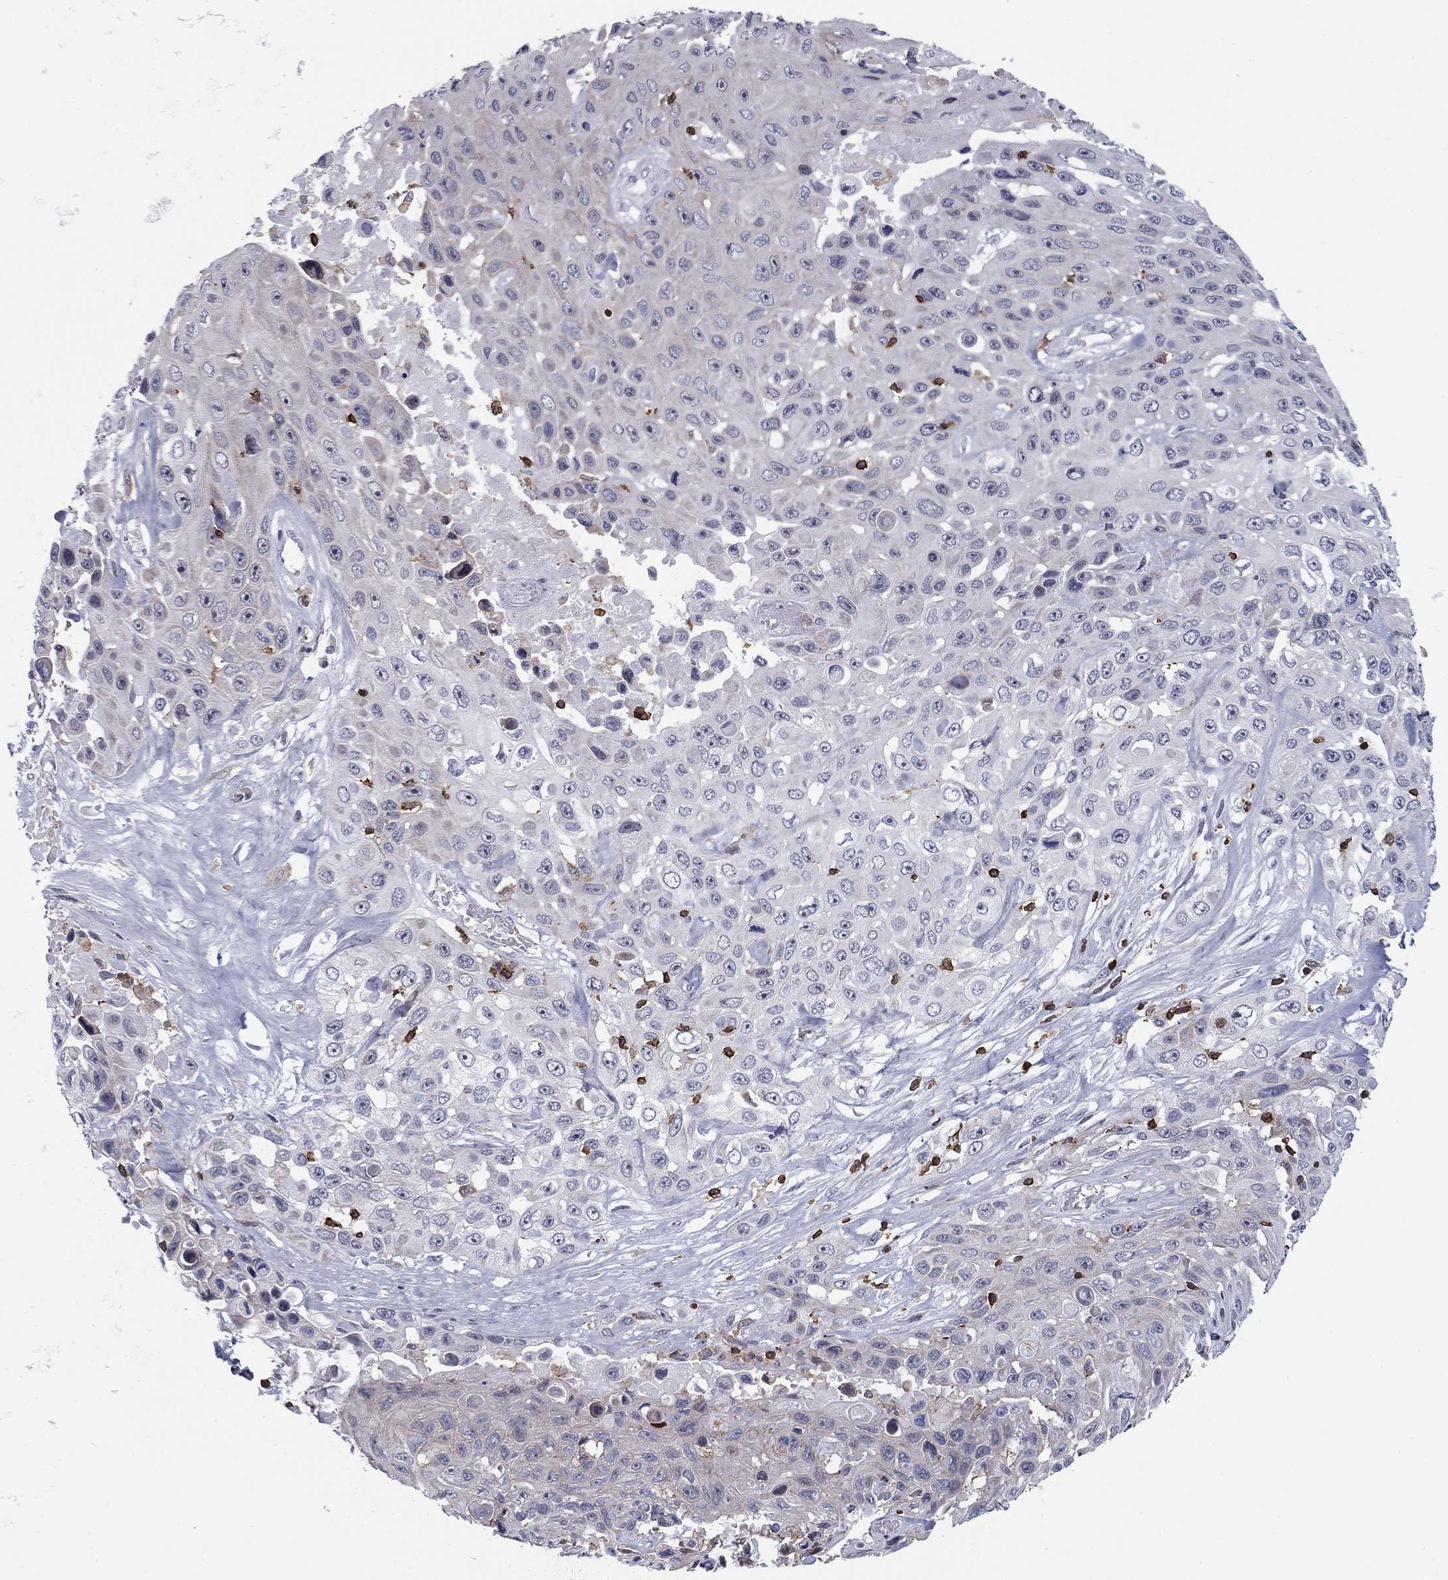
{"staining": {"intensity": "negative", "quantity": "none", "location": "none"}, "tissue": "skin cancer", "cell_type": "Tumor cells", "image_type": "cancer", "snomed": [{"axis": "morphology", "description": "Squamous cell carcinoma, NOS"}, {"axis": "topography", "description": "Skin"}], "caption": "A photomicrograph of human skin squamous cell carcinoma is negative for staining in tumor cells.", "gene": "ARHGAP27", "patient": {"sex": "male", "age": 82}}